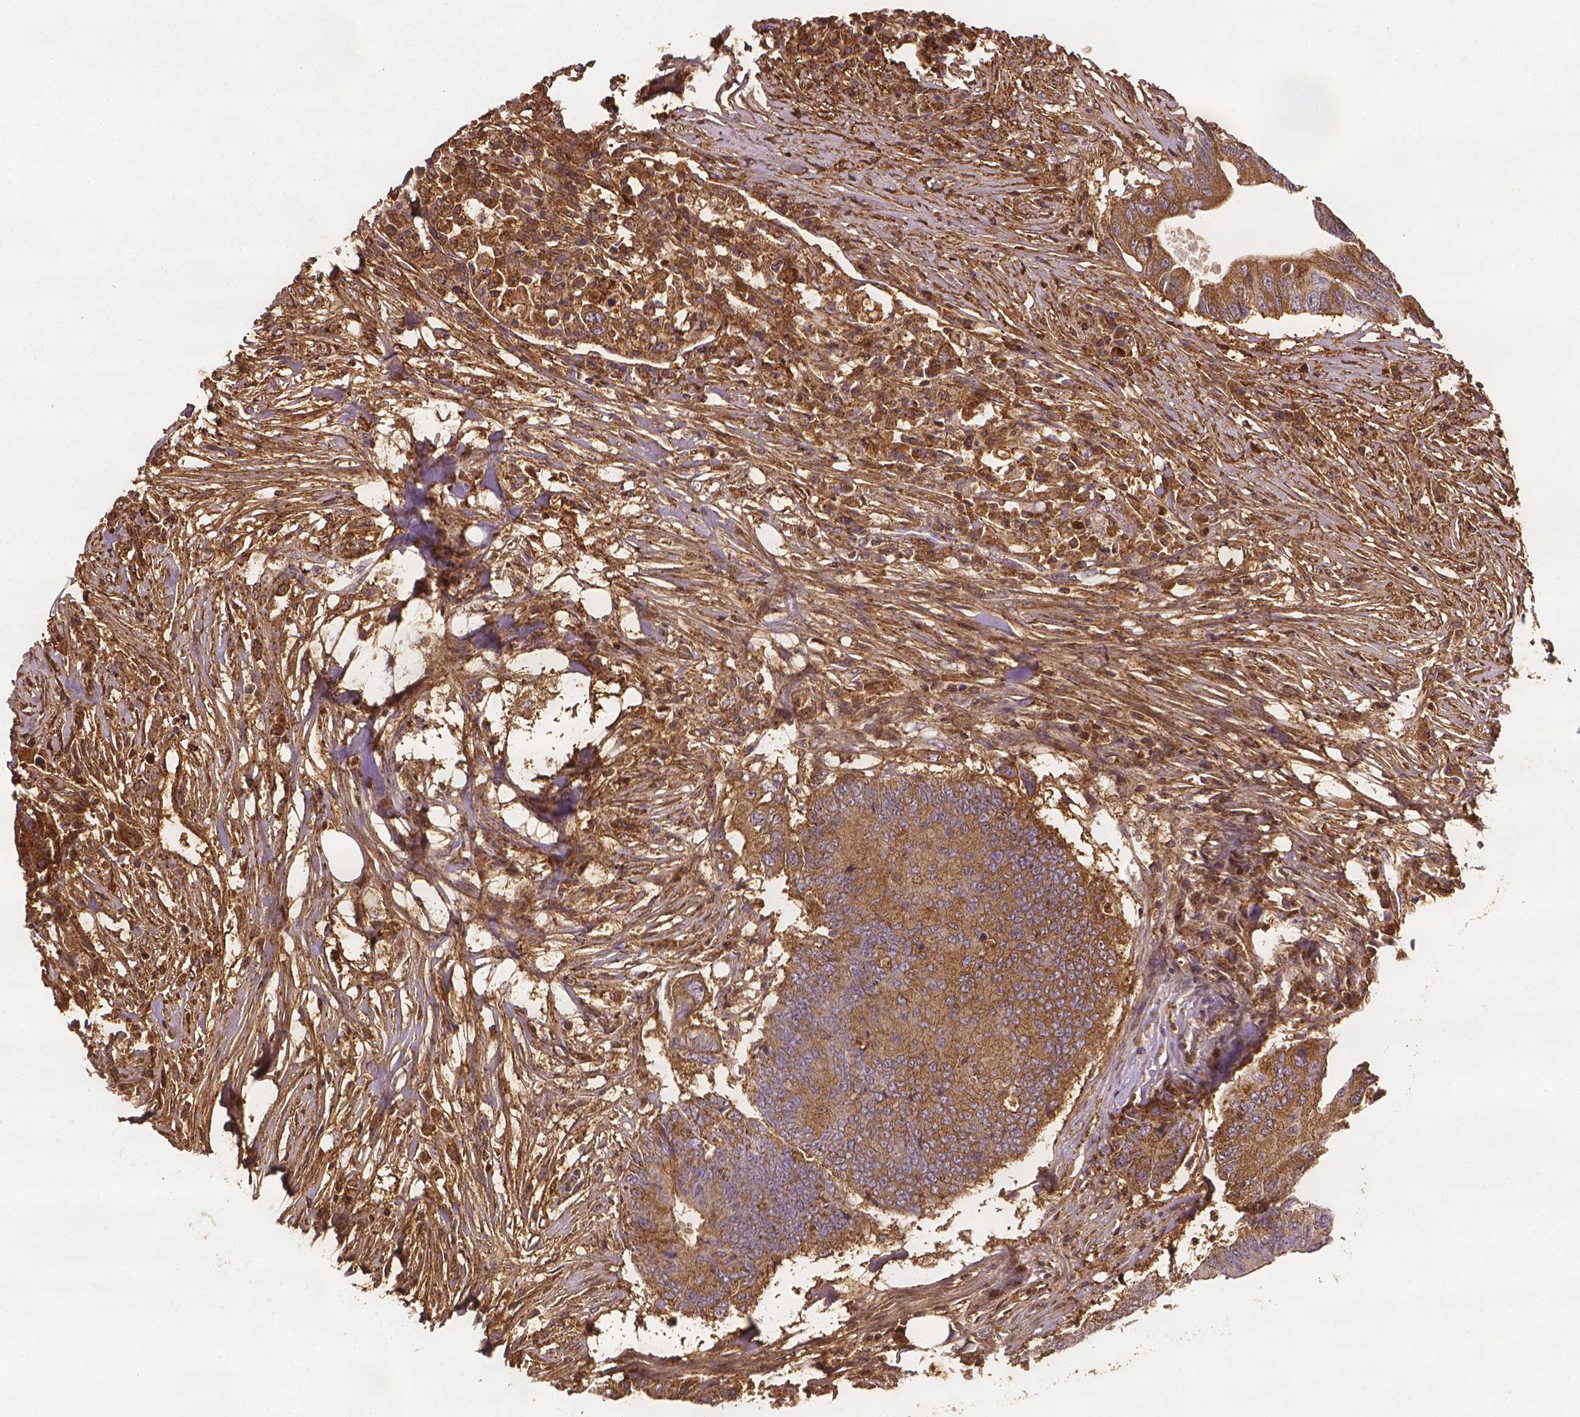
{"staining": {"intensity": "moderate", "quantity": ">75%", "location": "cytoplasmic/membranous"}, "tissue": "colorectal cancer", "cell_type": "Tumor cells", "image_type": "cancer", "snomed": [{"axis": "morphology", "description": "Adenocarcinoma, NOS"}, {"axis": "topography", "description": "Colon"}], "caption": "Immunohistochemistry of colorectal adenocarcinoma reveals medium levels of moderate cytoplasmic/membranous positivity in about >75% of tumor cells.", "gene": "DCN", "patient": {"sex": "male", "age": 71}}